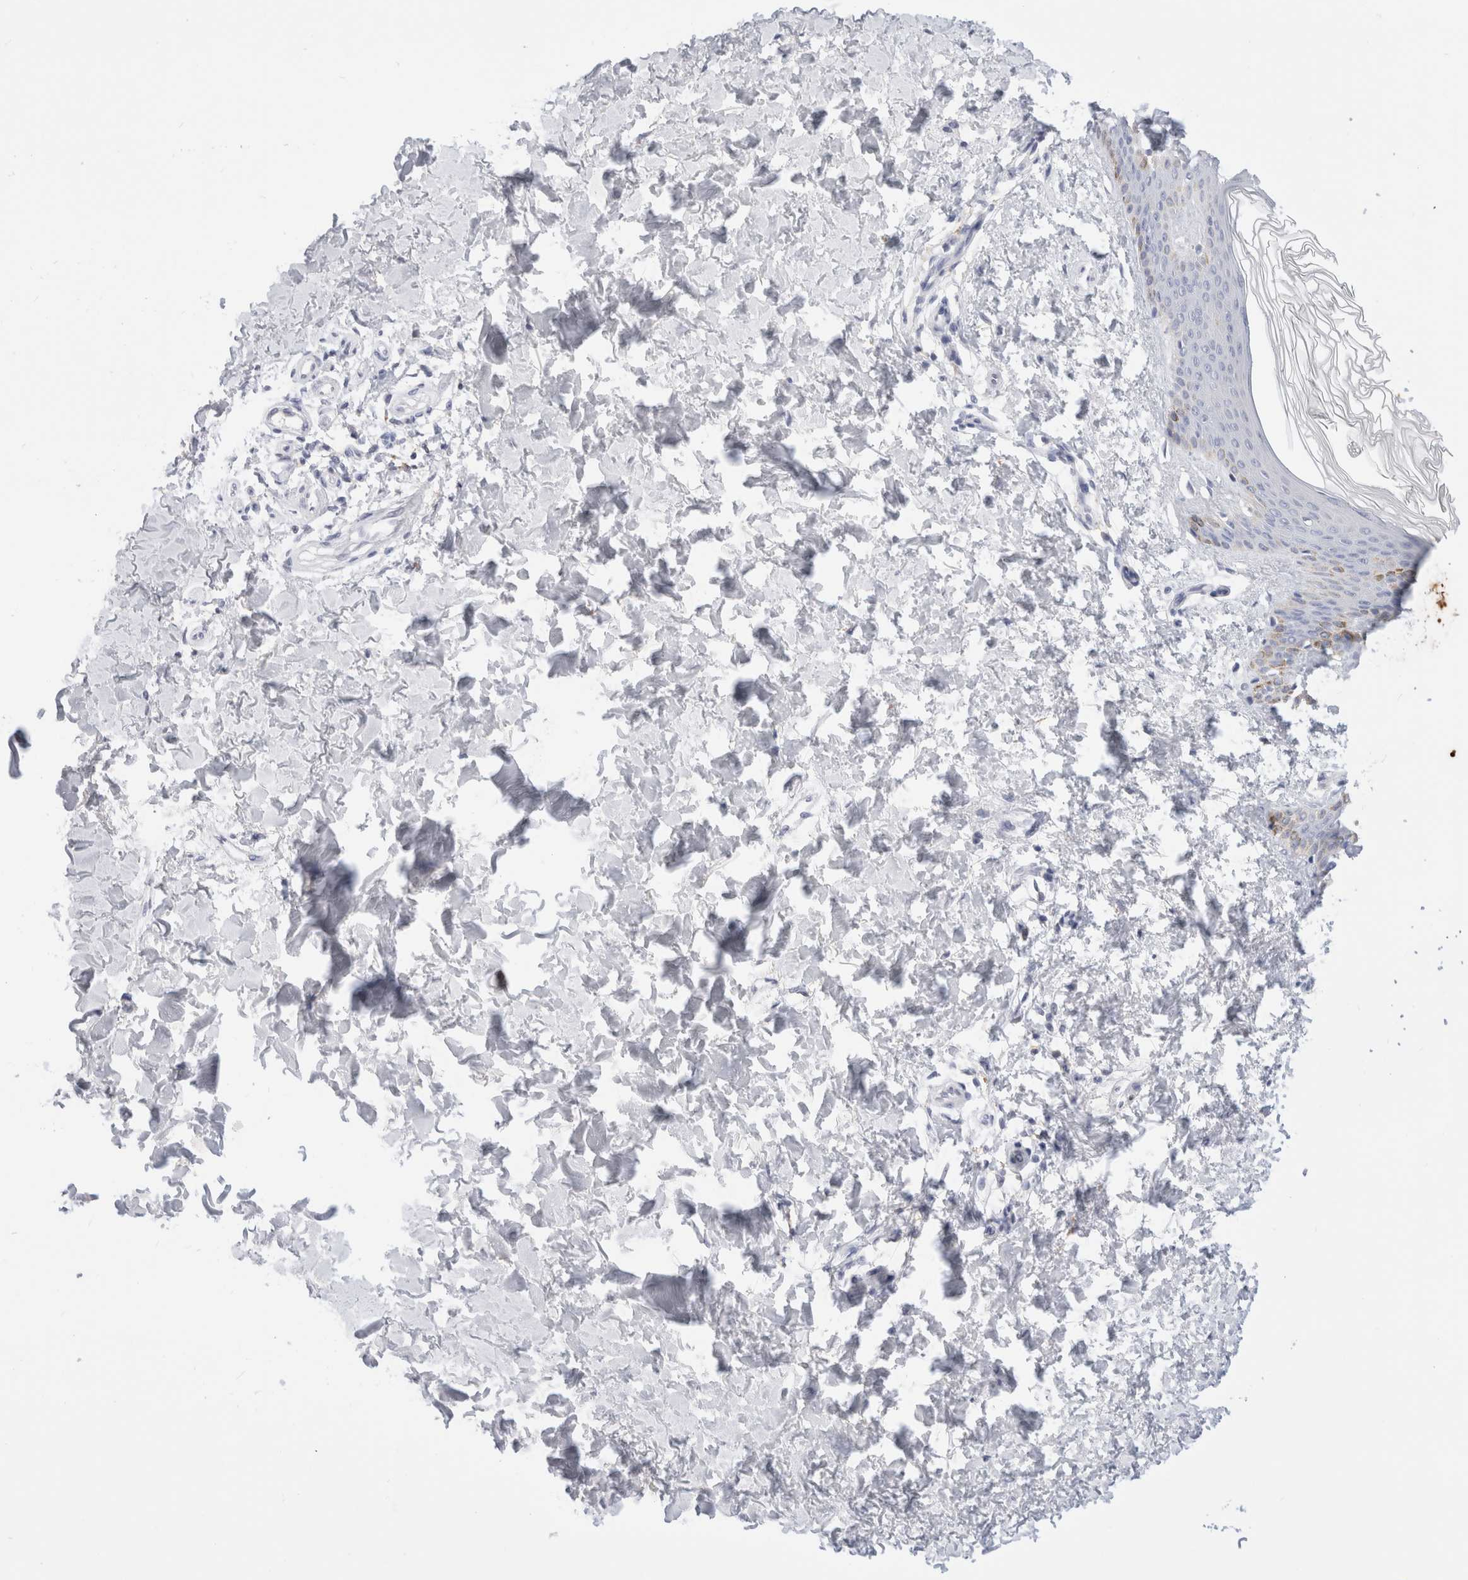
{"staining": {"intensity": "negative", "quantity": "none", "location": "none"}, "tissue": "skin", "cell_type": "Fibroblasts", "image_type": "normal", "snomed": [{"axis": "morphology", "description": "Normal tissue, NOS"}, {"axis": "morphology", "description": "Neoplasm, benign, NOS"}, {"axis": "topography", "description": "Skin"}, {"axis": "topography", "description": "Soft tissue"}], "caption": "Photomicrograph shows no protein expression in fibroblasts of unremarkable skin. (Stains: DAB (3,3'-diaminobenzidine) IHC with hematoxylin counter stain, Microscopy: brightfield microscopy at high magnification).", "gene": "ADAM30", "patient": {"sex": "male", "age": 26}}